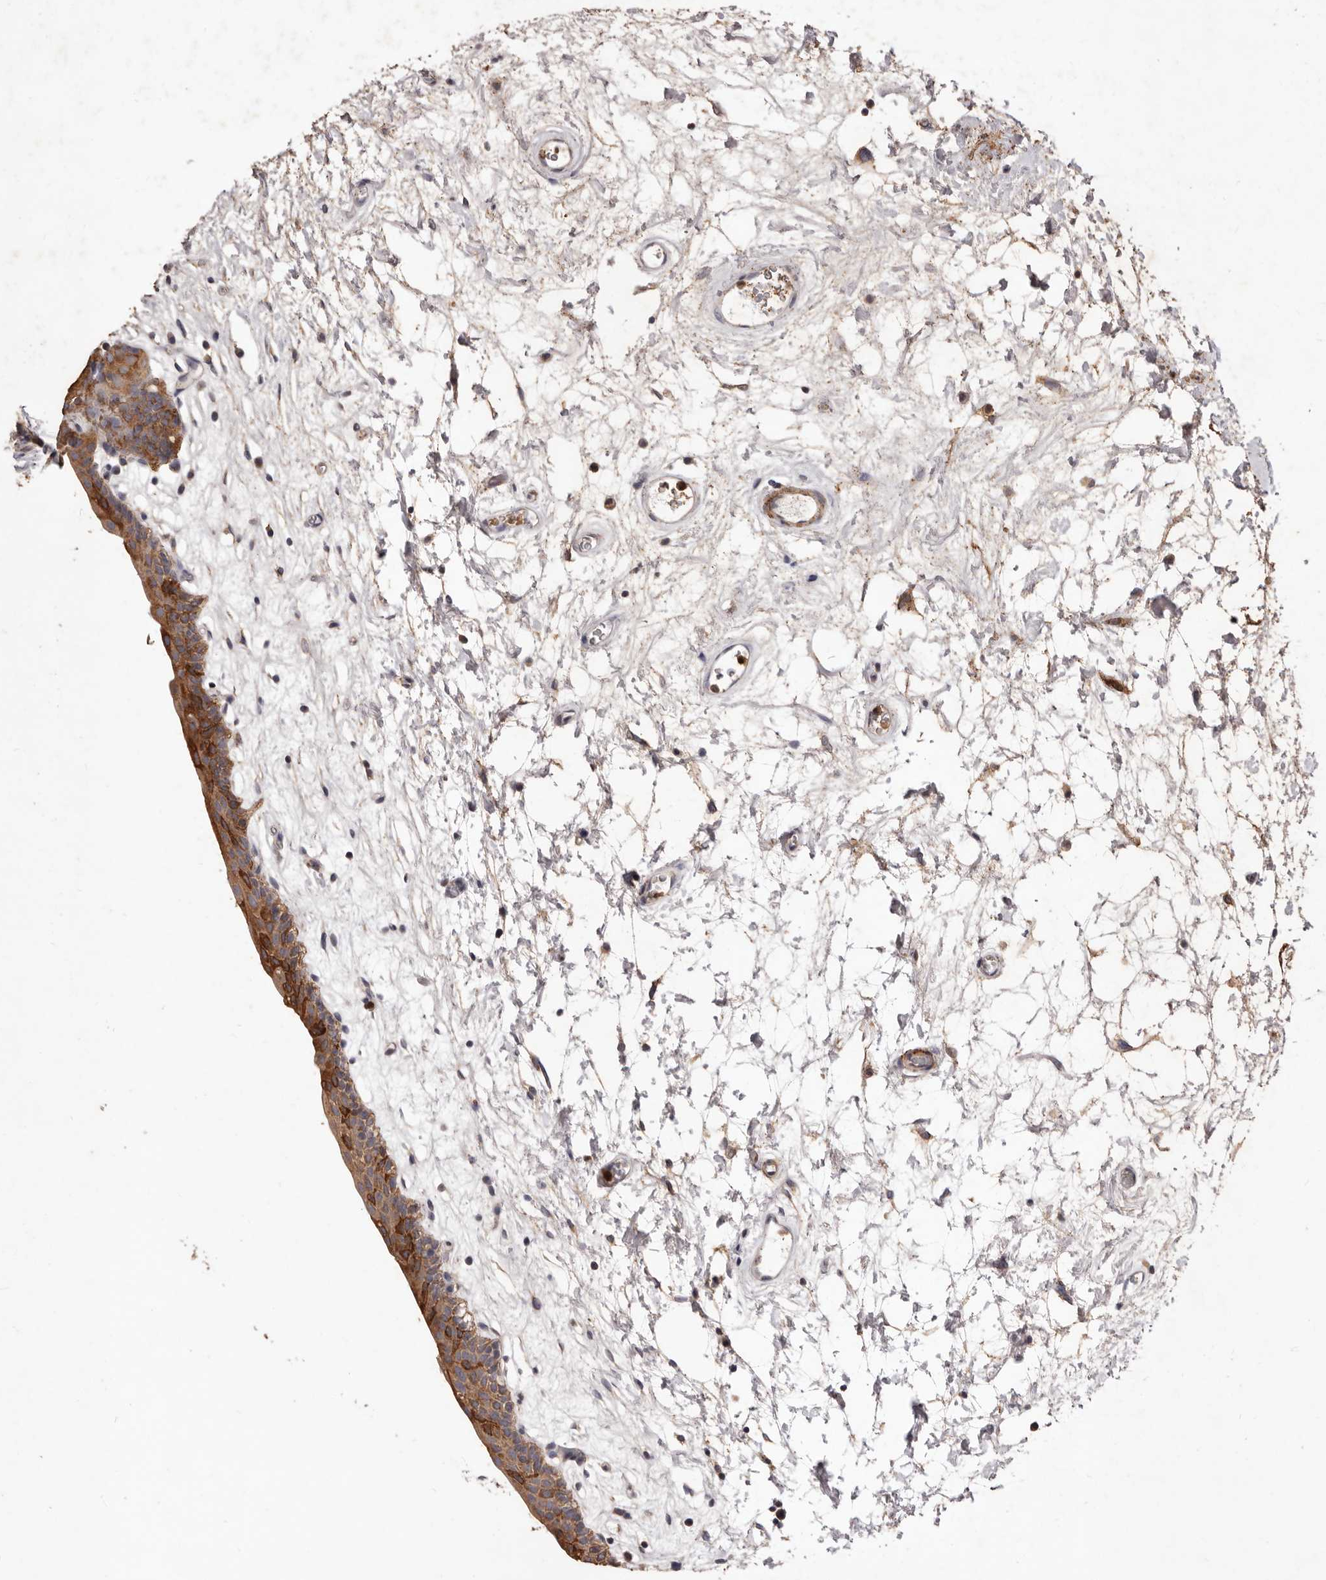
{"staining": {"intensity": "moderate", "quantity": ">75%", "location": "cytoplasmic/membranous"}, "tissue": "urinary bladder", "cell_type": "Urothelial cells", "image_type": "normal", "snomed": [{"axis": "morphology", "description": "Normal tissue, NOS"}, {"axis": "topography", "description": "Urinary bladder"}], "caption": "DAB (3,3'-diaminobenzidine) immunohistochemical staining of unremarkable urinary bladder displays moderate cytoplasmic/membranous protein staining in about >75% of urothelial cells. The staining was performed using DAB, with brown indicating positive protein expression. Nuclei are stained blue with hematoxylin.", "gene": "CXCL14", "patient": {"sex": "male", "age": 83}}